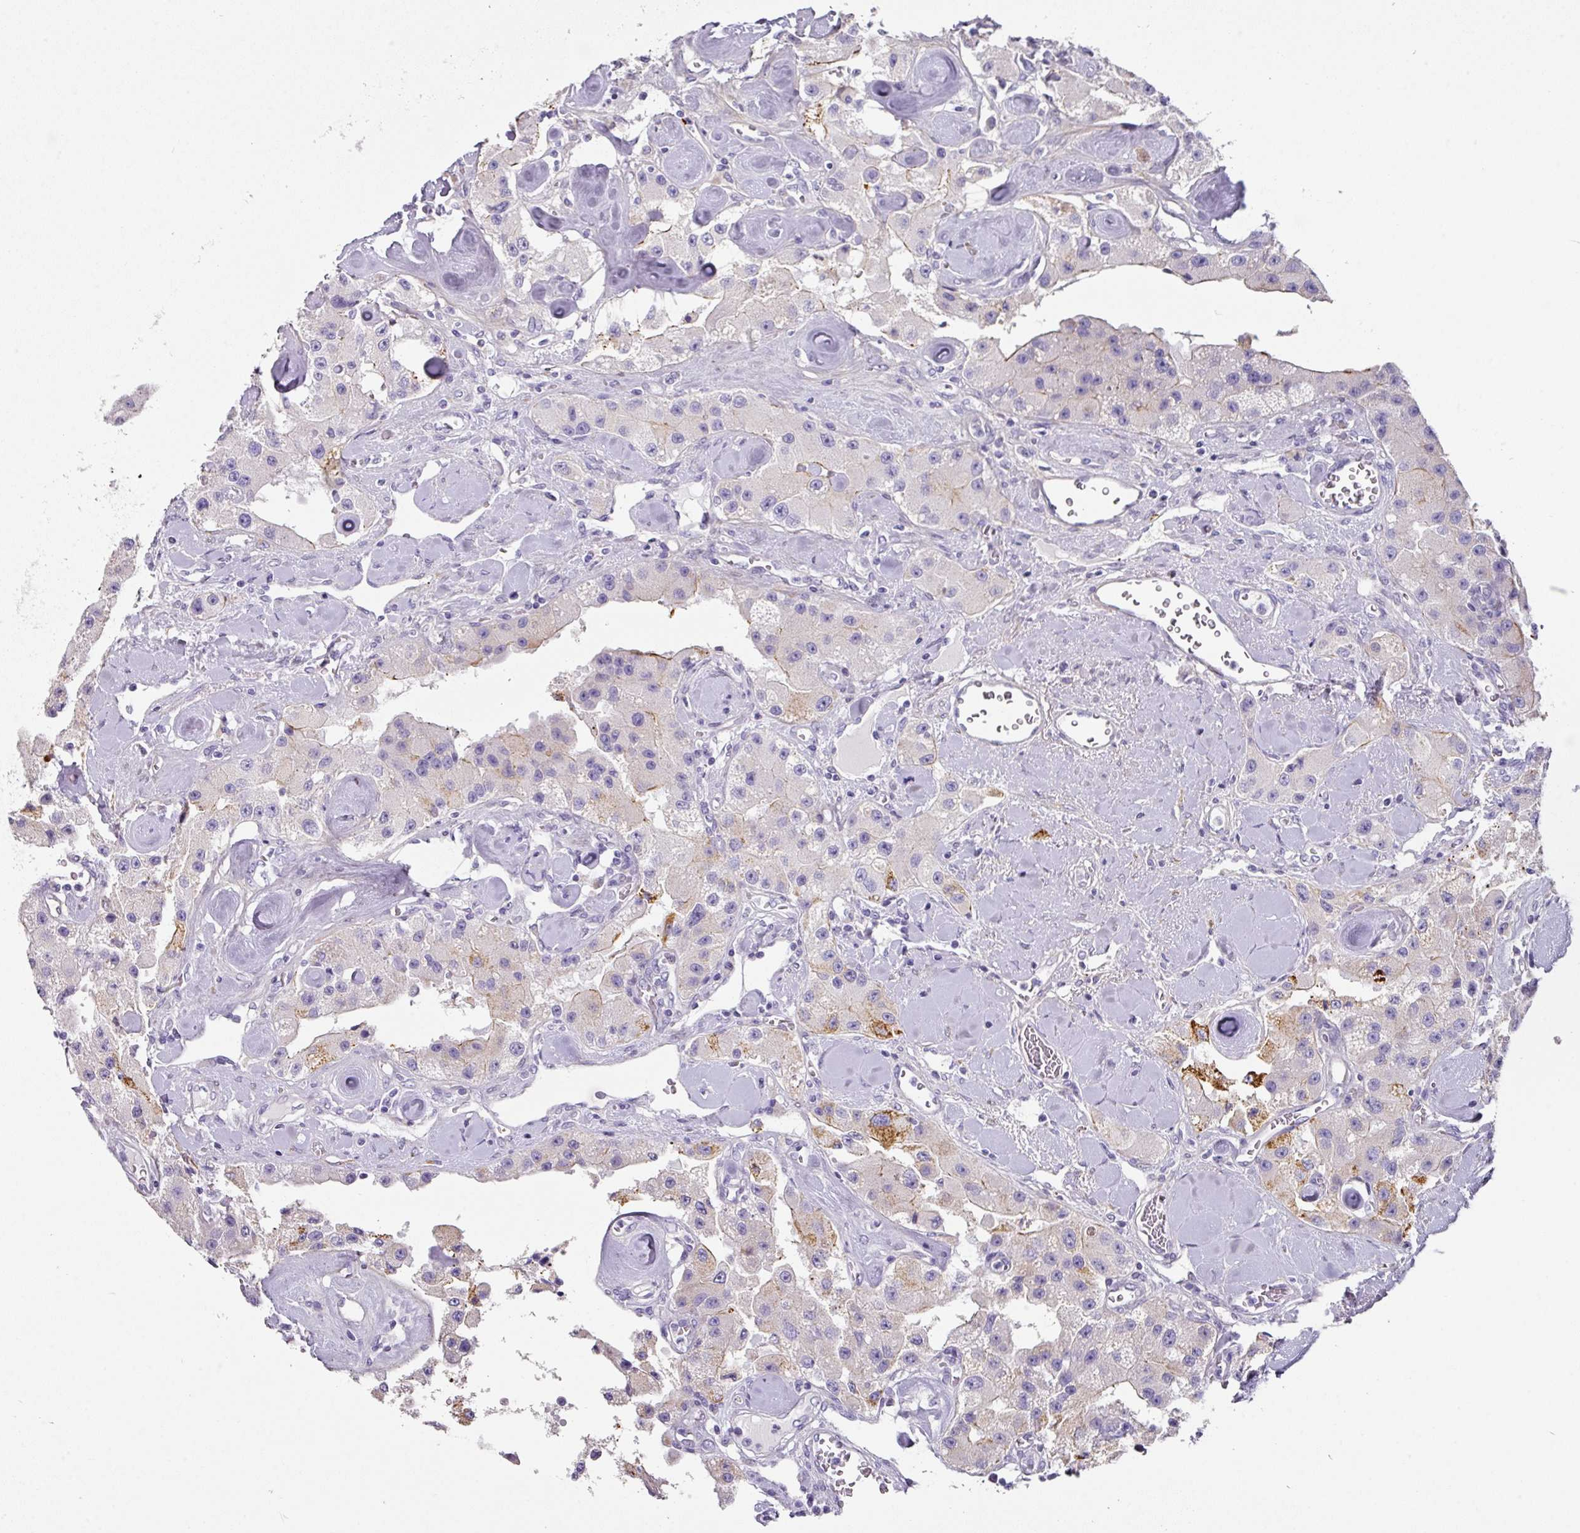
{"staining": {"intensity": "moderate", "quantity": "<25%", "location": "cytoplasmic/membranous"}, "tissue": "carcinoid", "cell_type": "Tumor cells", "image_type": "cancer", "snomed": [{"axis": "morphology", "description": "Carcinoid, malignant, NOS"}, {"axis": "topography", "description": "Pancreas"}], "caption": "IHC histopathology image of neoplastic tissue: carcinoid stained using IHC shows low levels of moderate protein expression localized specifically in the cytoplasmic/membranous of tumor cells, appearing as a cytoplasmic/membranous brown color.", "gene": "ANKRD29", "patient": {"sex": "male", "age": 41}}